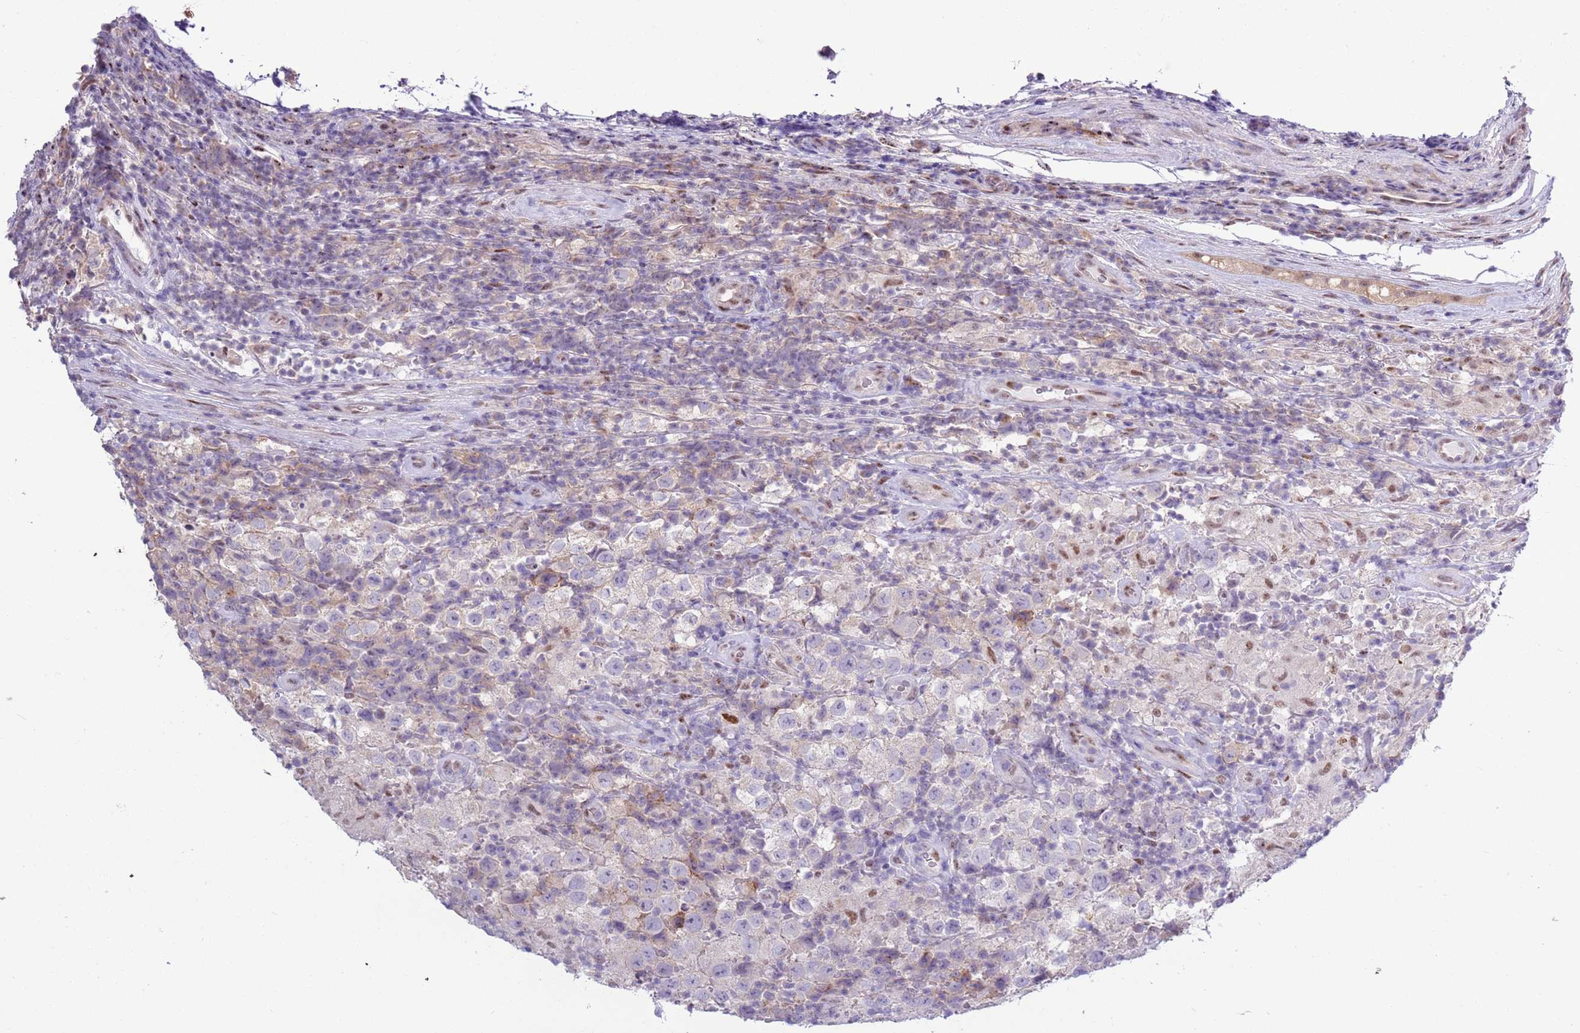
{"staining": {"intensity": "negative", "quantity": "none", "location": "none"}, "tissue": "testis cancer", "cell_type": "Tumor cells", "image_type": "cancer", "snomed": [{"axis": "morphology", "description": "Seminoma, NOS"}, {"axis": "morphology", "description": "Carcinoma, Embryonal, NOS"}, {"axis": "topography", "description": "Testis"}], "caption": "This is an immunohistochemistry micrograph of testis seminoma. There is no staining in tumor cells.", "gene": "CAPN9", "patient": {"sex": "male", "age": 41}}